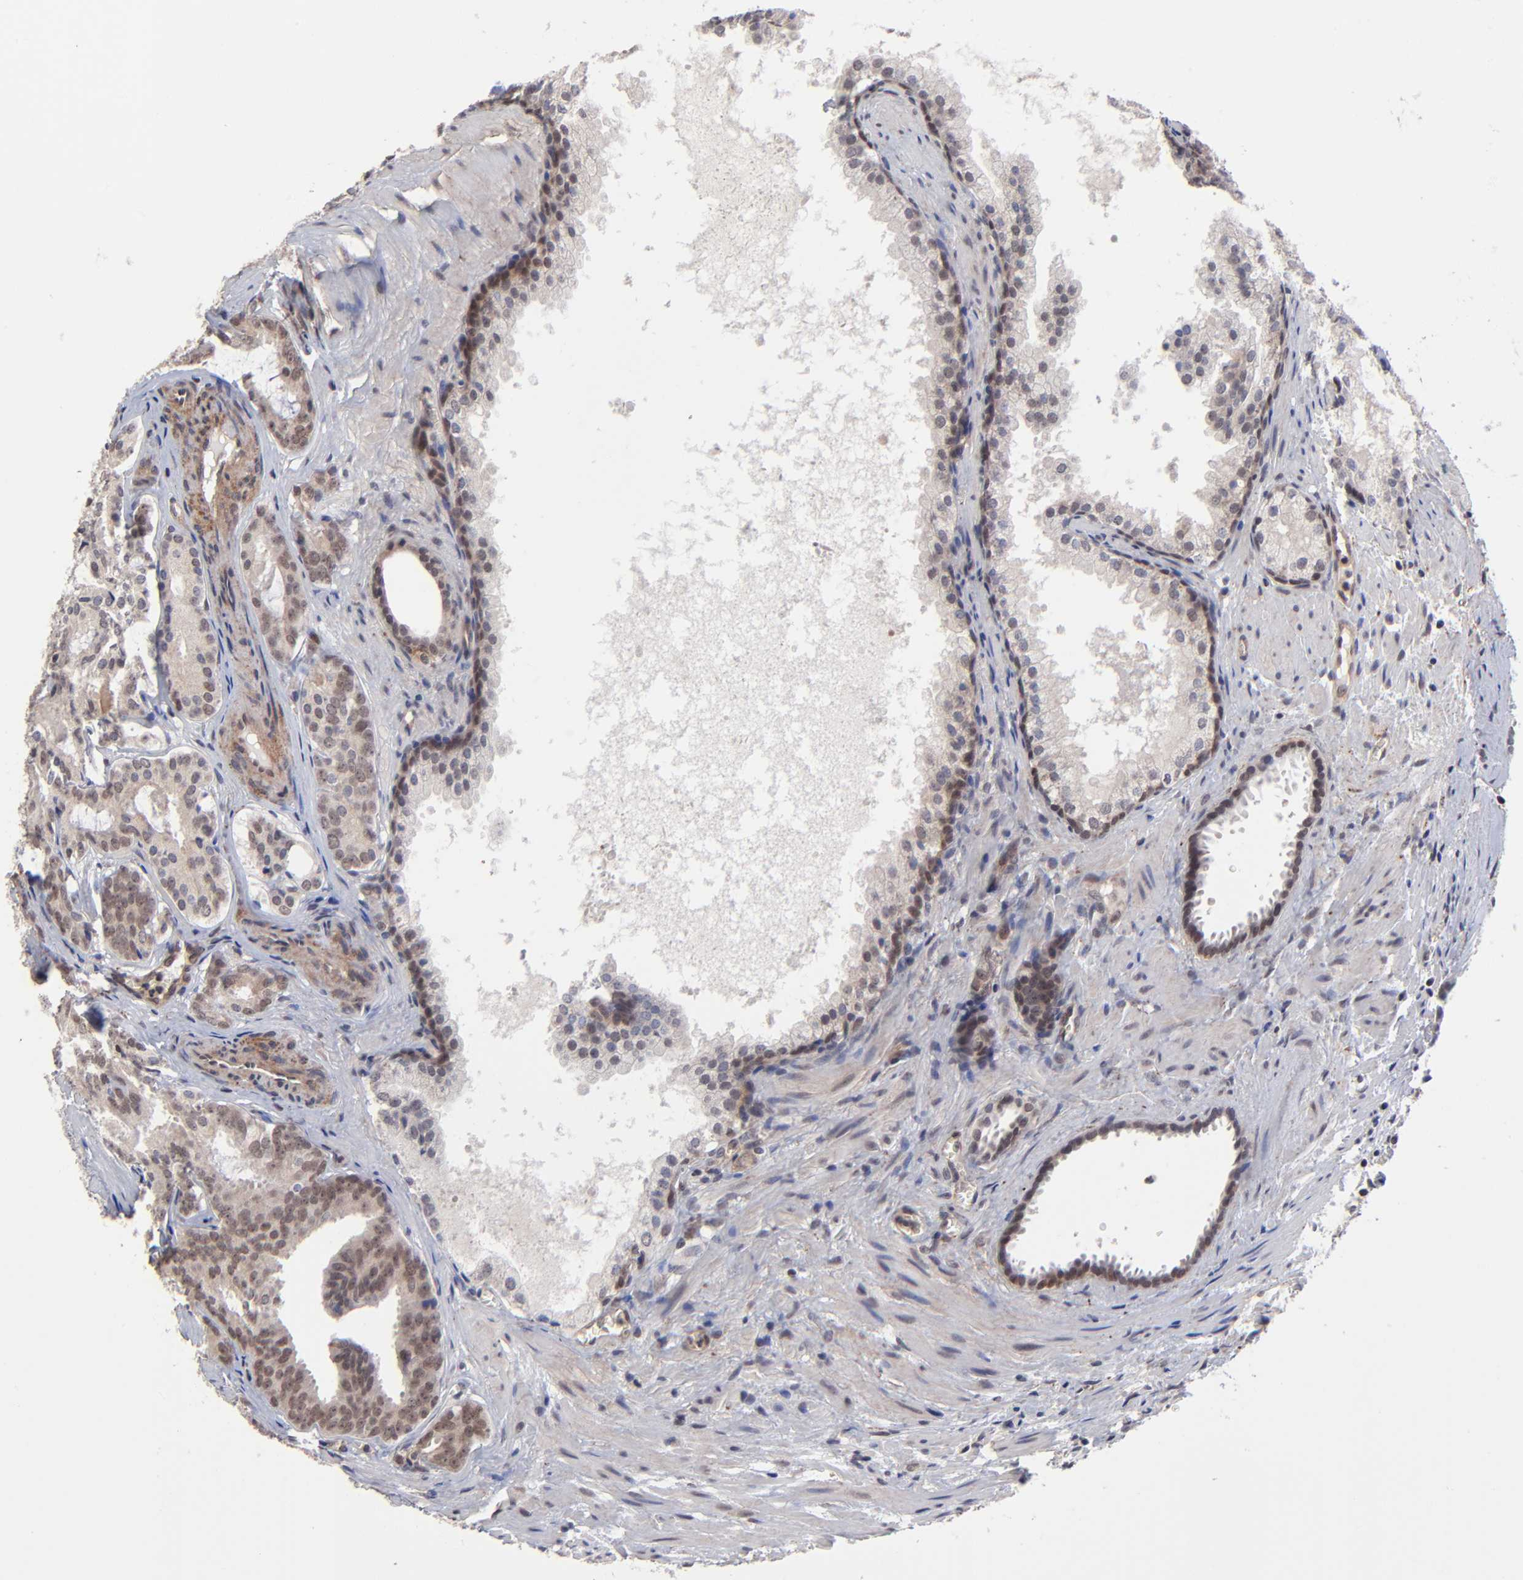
{"staining": {"intensity": "moderate", "quantity": "25%-75%", "location": "cytoplasmic/membranous"}, "tissue": "prostate cancer", "cell_type": "Tumor cells", "image_type": "cancer", "snomed": [{"axis": "morphology", "description": "Adenocarcinoma, Medium grade"}, {"axis": "topography", "description": "Prostate"}], "caption": "A brown stain labels moderate cytoplasmic/membranous expression of a protein in prostate cancer tumor cells.", "gene": "ZNF419", "patient": {"sex": "male", "age": 64}}